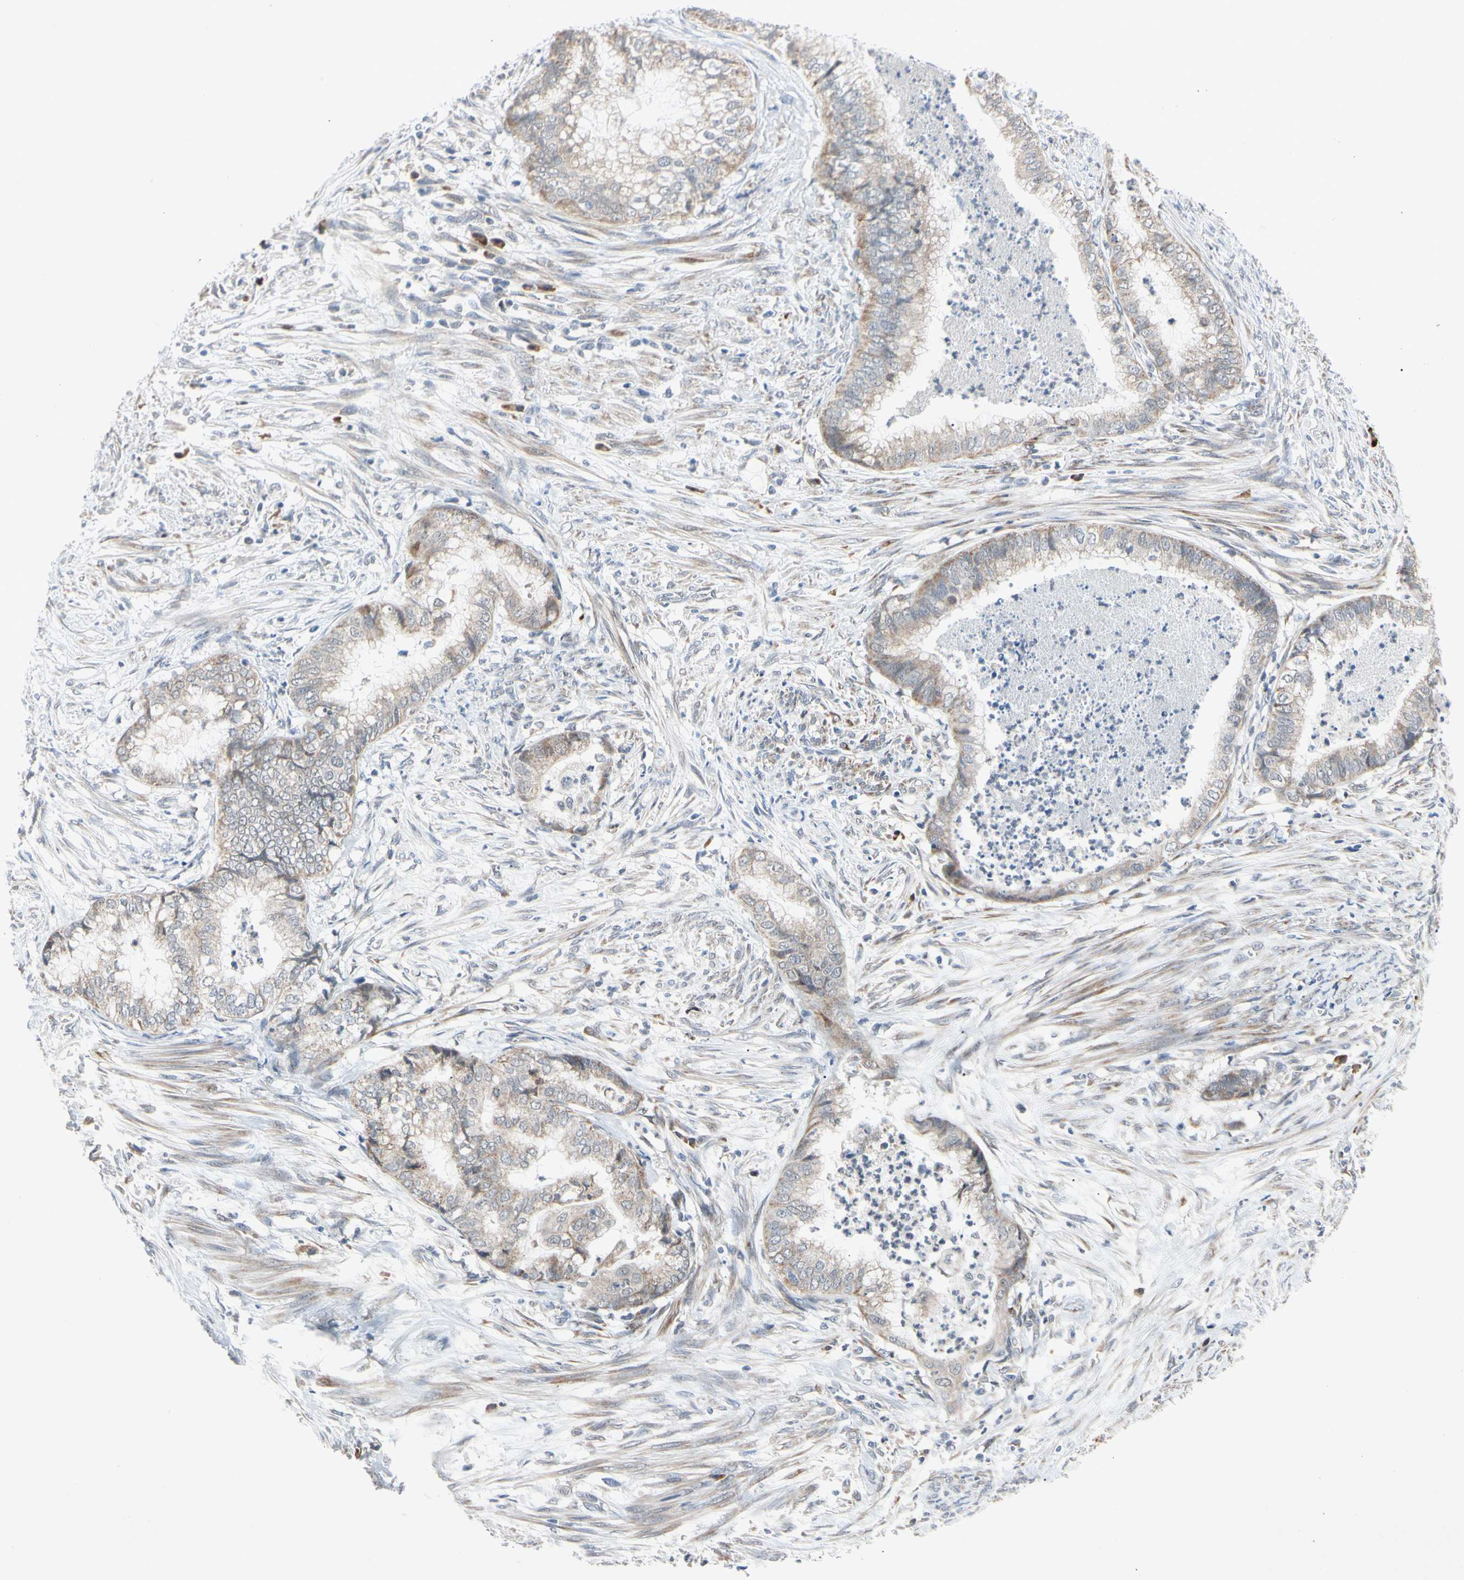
{"staining": {"intensity": "weak", "quantity": ">75%", "location": "cytoplasmic/membranous"}, "tissue": "endometrial cancer", "cell_type": "Tumor cells", "image_type": "cancer", "snomed": [{"axis": "morphology", "description": "Necrosis, NOS"}, {"axis": "morphology", "description": "Adenocarcinoma, NOS"}, {"axis": "topography", "description": "Endometrium"}], "caption": "Endometrial cancer tissue reveals weak cytoplasmic/membranous staining in about >75% of tumor cells", "gene": "MARK1", "patient": {"sex": "female", "age": 79}}